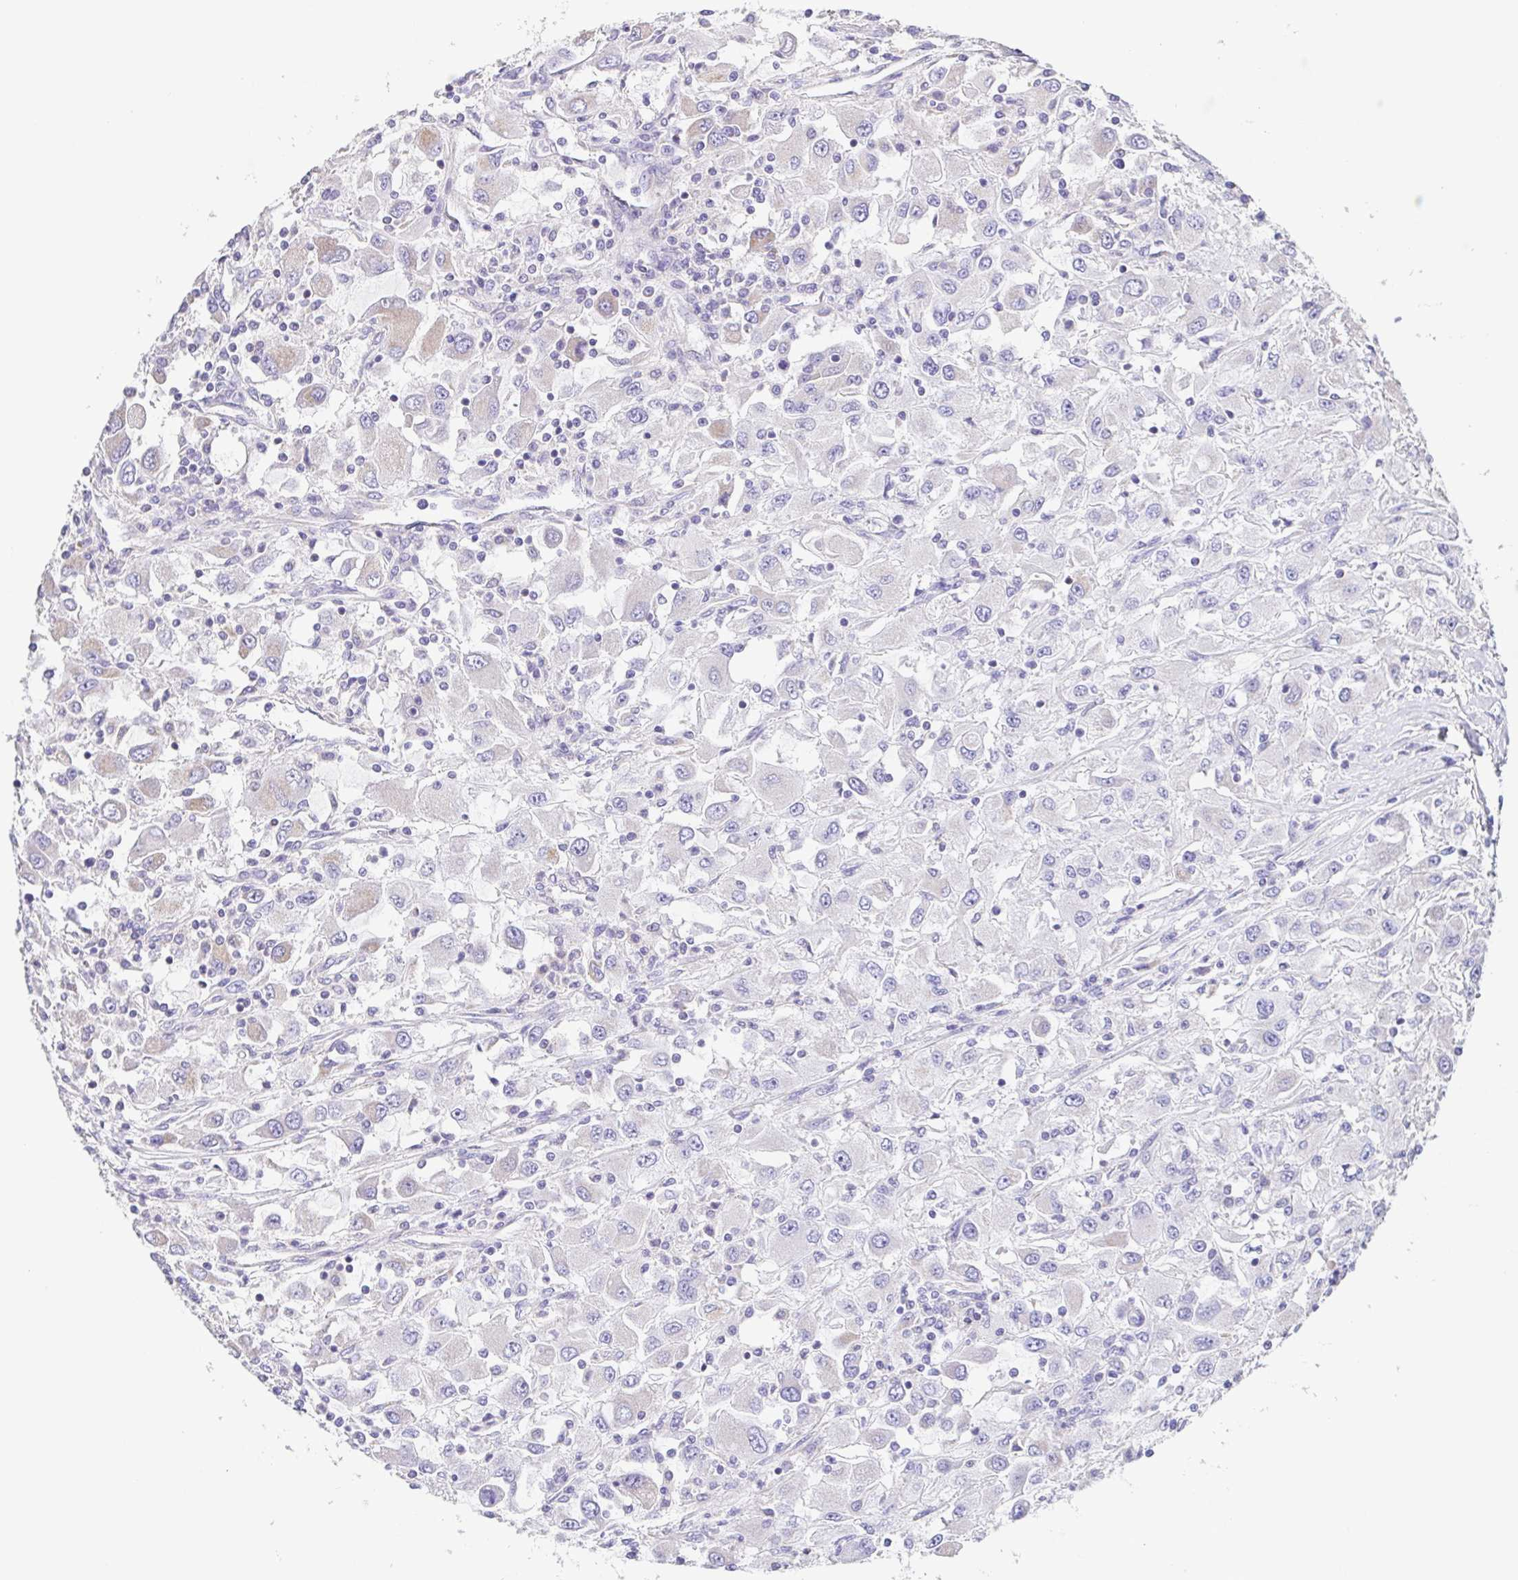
{"staining": {"intensity": "weak", "quantity": "<25%", "location": "cytoplasmic/membranous"}, "tissue": "renal cancer", "cell_type": "Tumor cells", "image_type": "cancer", "snomed": [{"axis": "morphology", "description": "Adenocarcinoma, NOS"}, {"axis": "topography", "description": "Kidney"}], "caption": "An image of human renal adenocarcinoma is negative for staining in tumor cells.", "gene": "GINM1", "patient": {"sex": "female", "age": 67}}